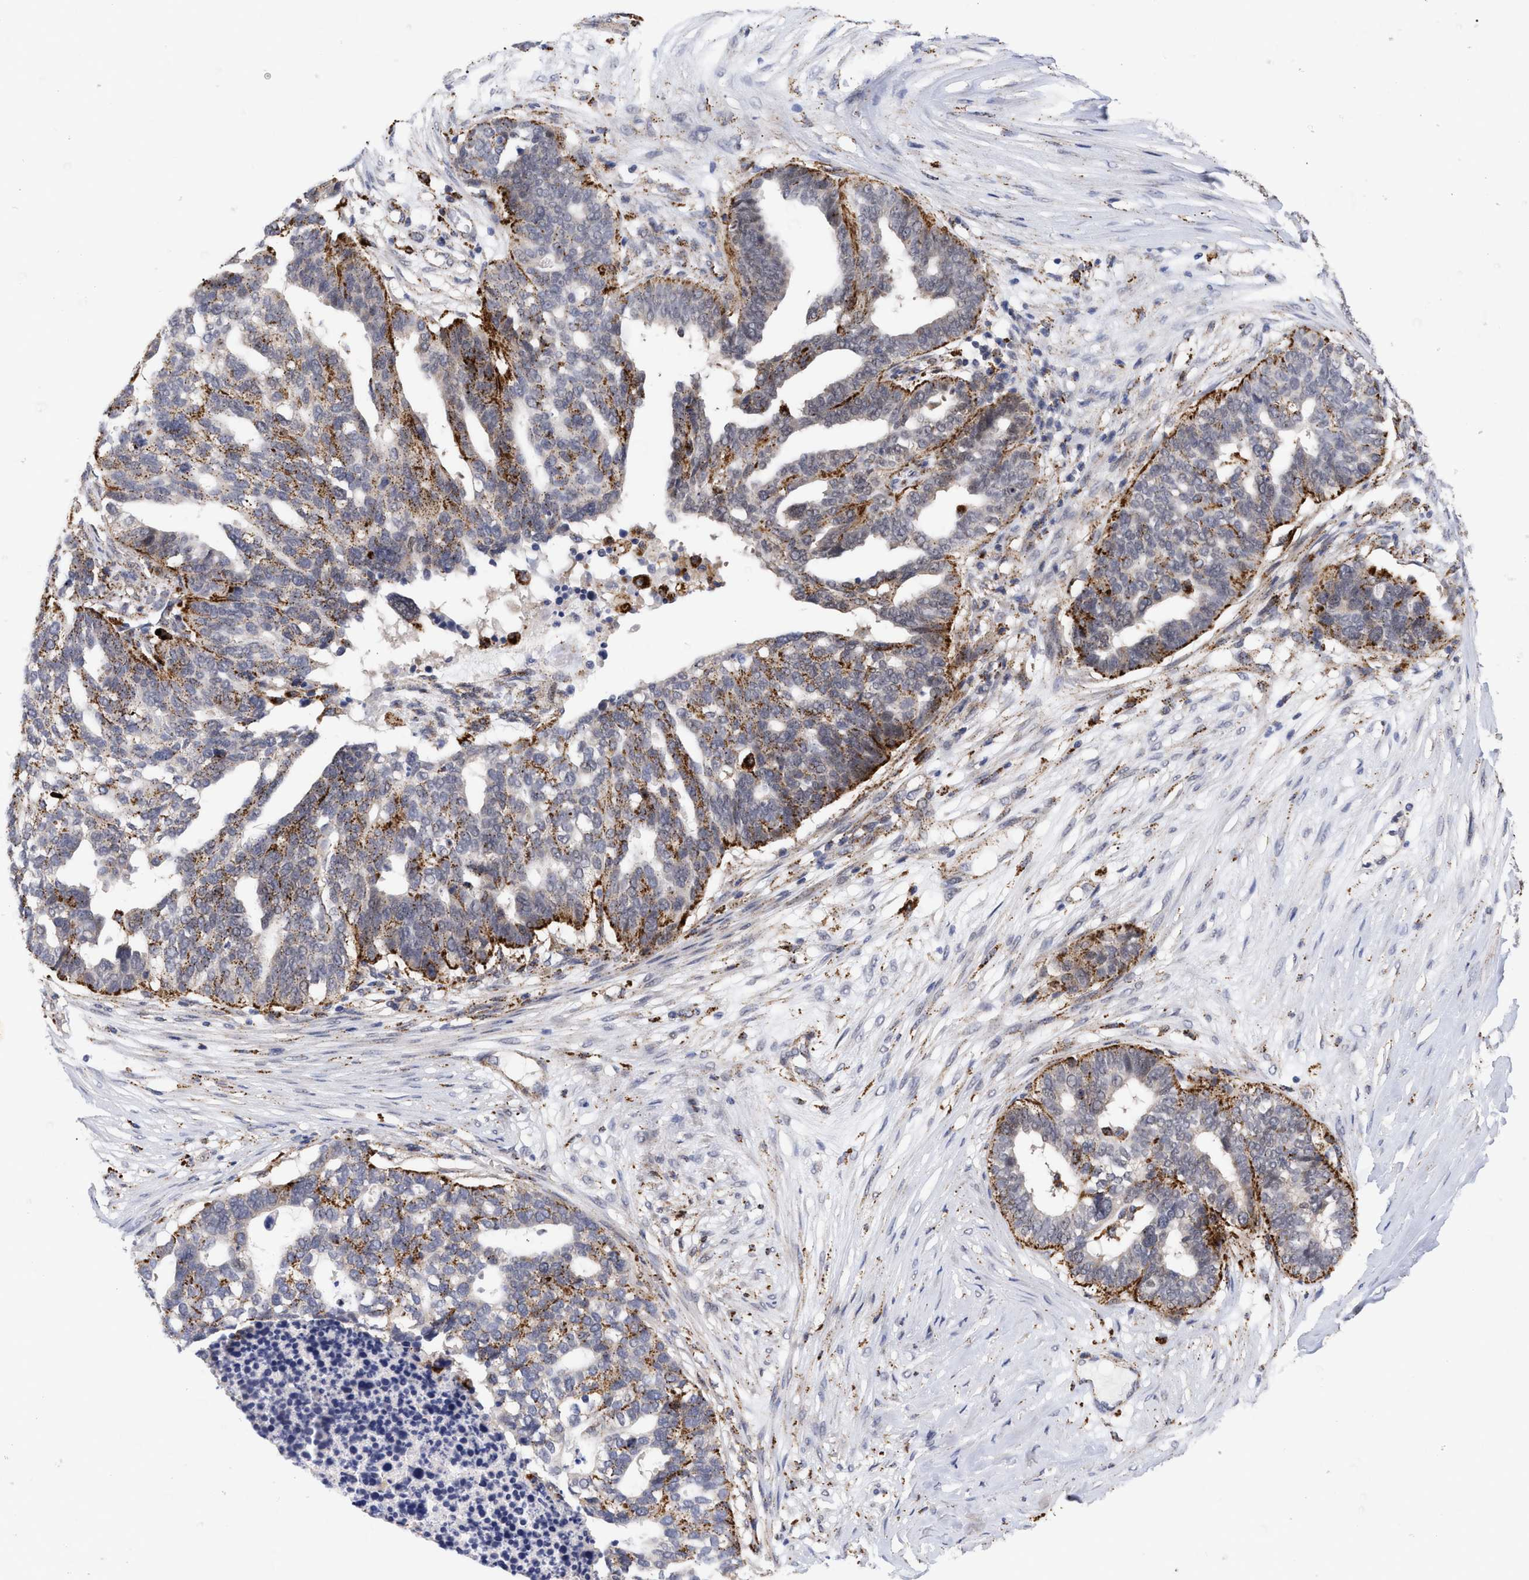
{"staining": {"intensity": "moderate", "quantity": ">75%", "location": "cytoplasmic/membranous"}, "tissue": "ovarian cancer", "cell_type": "Tumor cells", "image_type": "cancer", "snomed": [{"axis": "morphology", "description": "Cystadenocarcinoma, serous, NOS"}, {"axis": "topography", "description": "Ovary"}], "caption": "Ovarian cancer stained with a protein marker exhibits moderate staining in tumor cells.", "gene": "UPF1", "patient": {"sex": "female", "age": 59}}